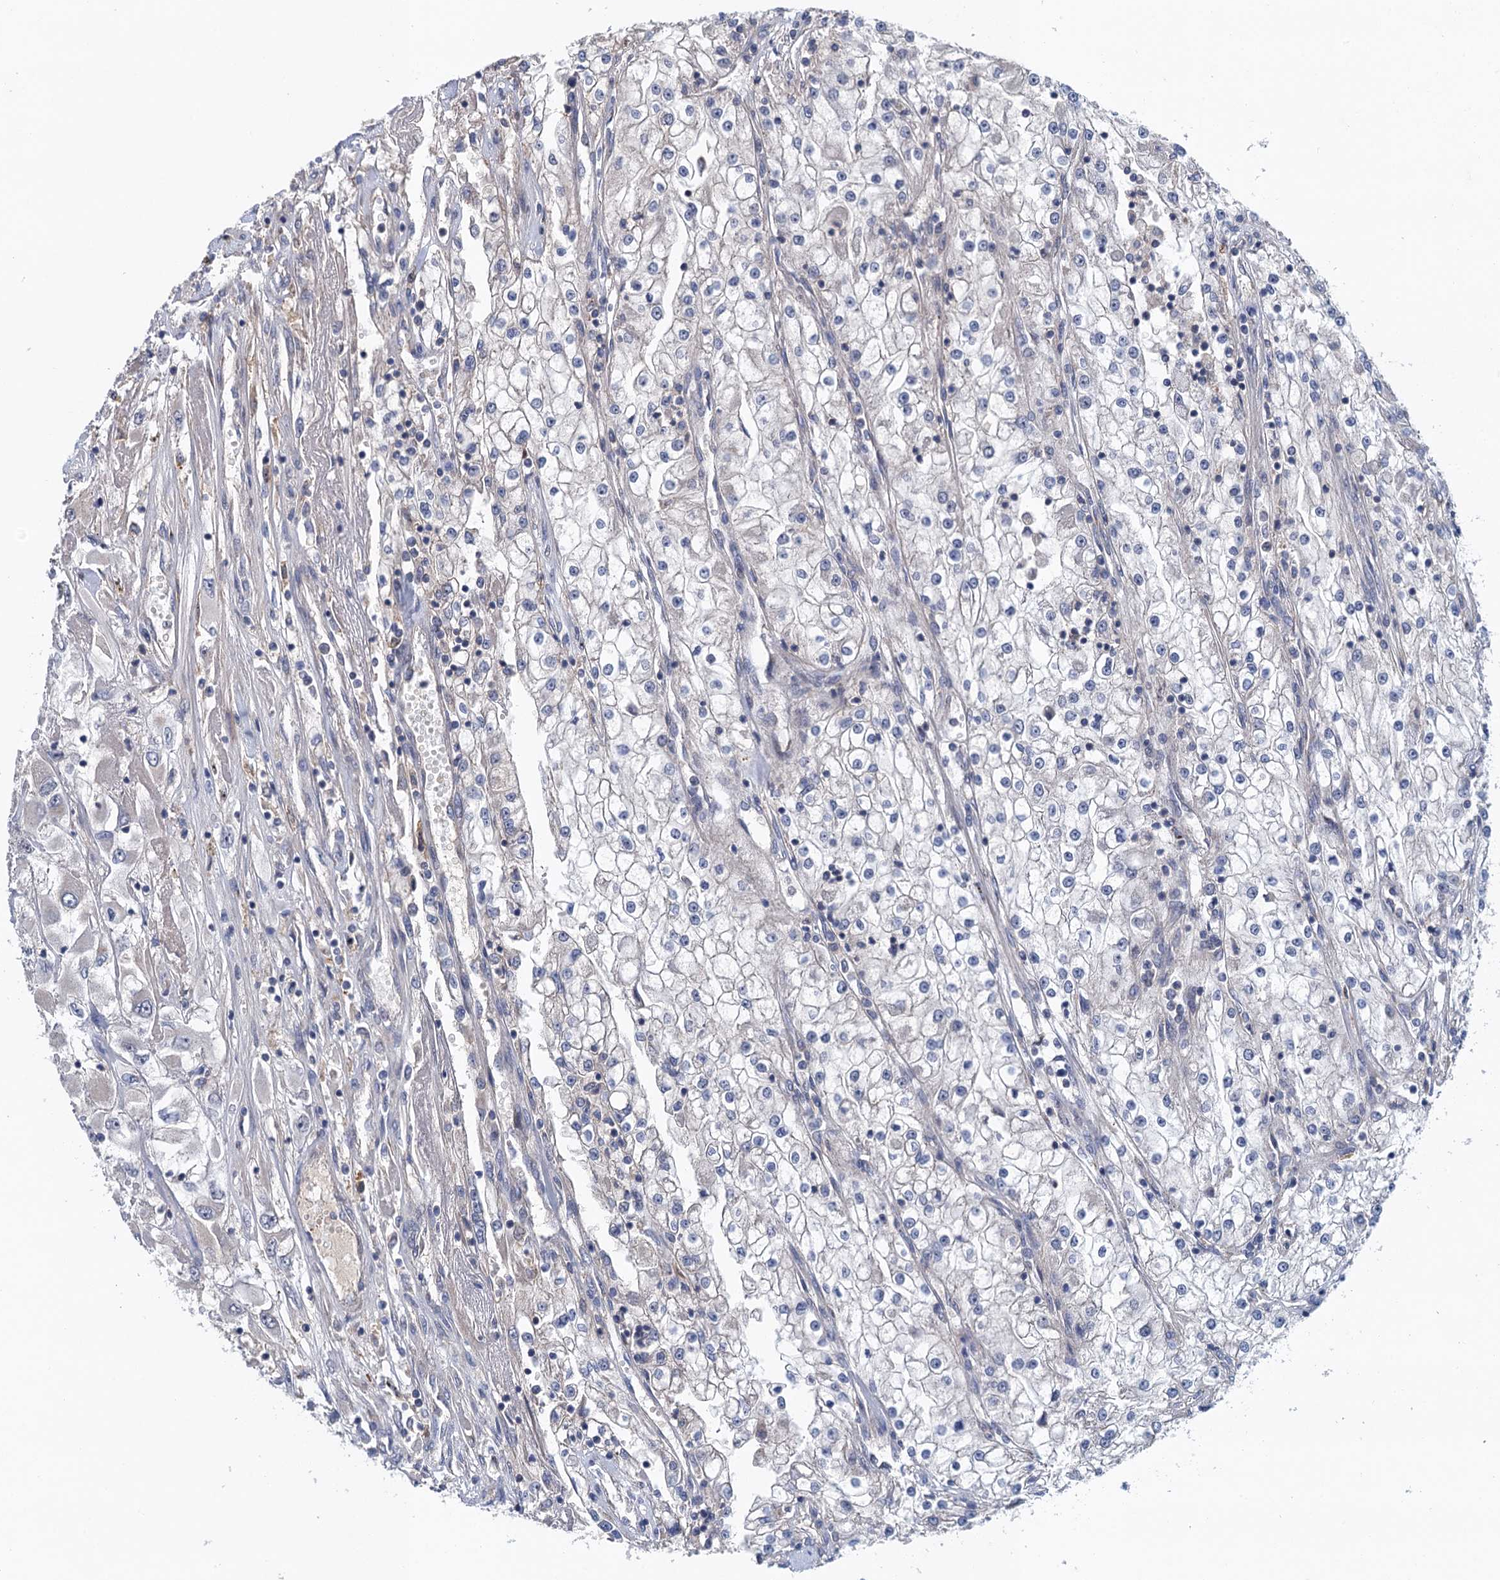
{"staining": {"intensity": "negative", "quantity": "none", "location": "none"}, "tissue": "renal cancer", "cell_type": "Tumor cells", "image_type": "cancer", "snomed": [{"axis": "morphology", "description": "Adenocarcinoma, NOS"}, {"axis": "topography", "description": "Kidney"}], "caption": "This is an immunohistochemistry (IHC) photomicrograph of human adenocarcinoma (renal). There is no positivity in tumor cells.", "gene": "MDM1", "patient": {"sex": "female", "age": 52}}